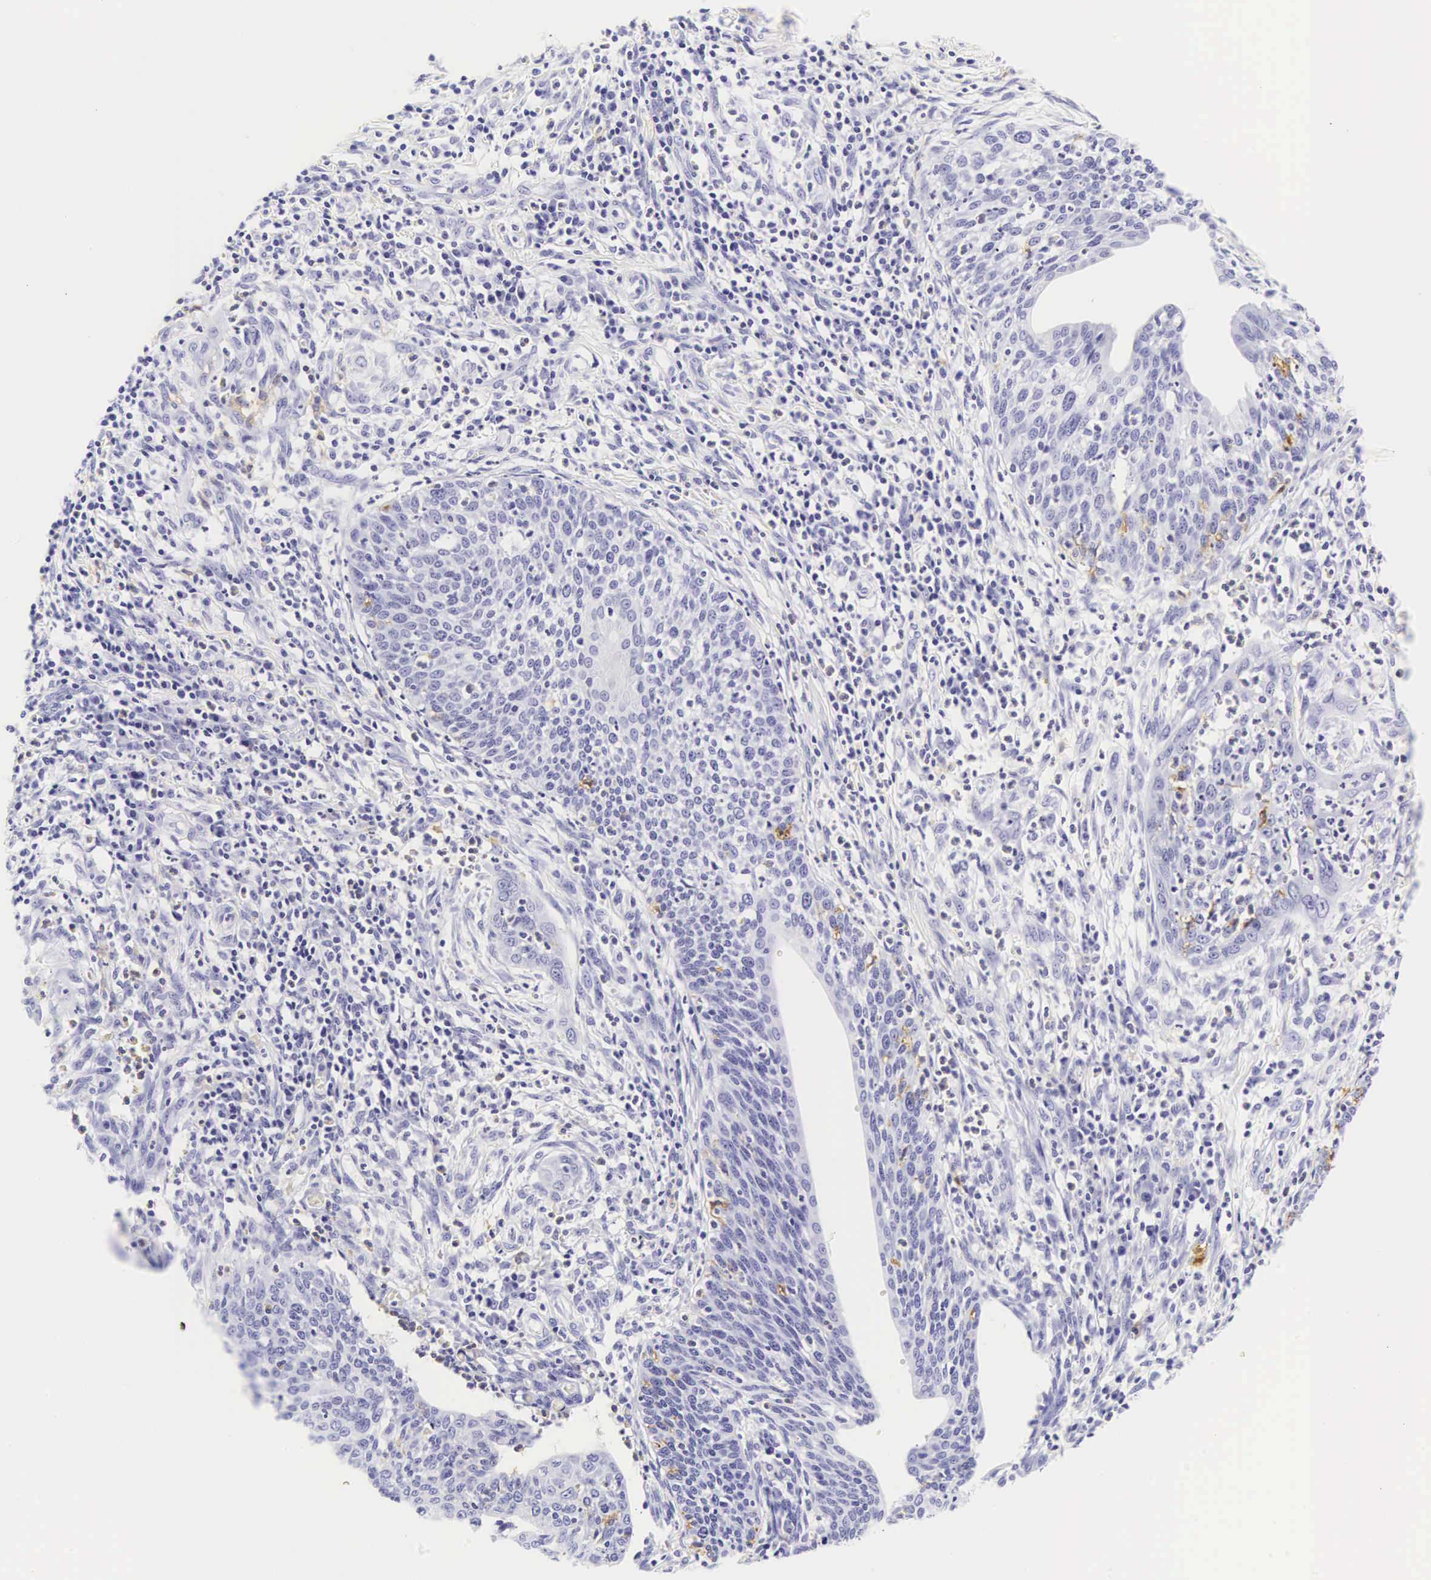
{"staining": {"intensity": "negative", "quantity": "none", "location": "none"}, "tissue": "cervical cancer", "cell_type": "Tumor cells", "image_type": "cancer", "snomed": [{"axis": "morphology", "description": "Squamous cell carcinoma, NOS"}, {"axis": "topography", "description": "Cervix"}], "caption": "This is an immunohistochemistry (IHC) micrograph of squamous cell carcinoma (cervical). There is no expression in tumor cells.", "gene": "CD1A", "patient": {"sex": "female", "age": 41}}